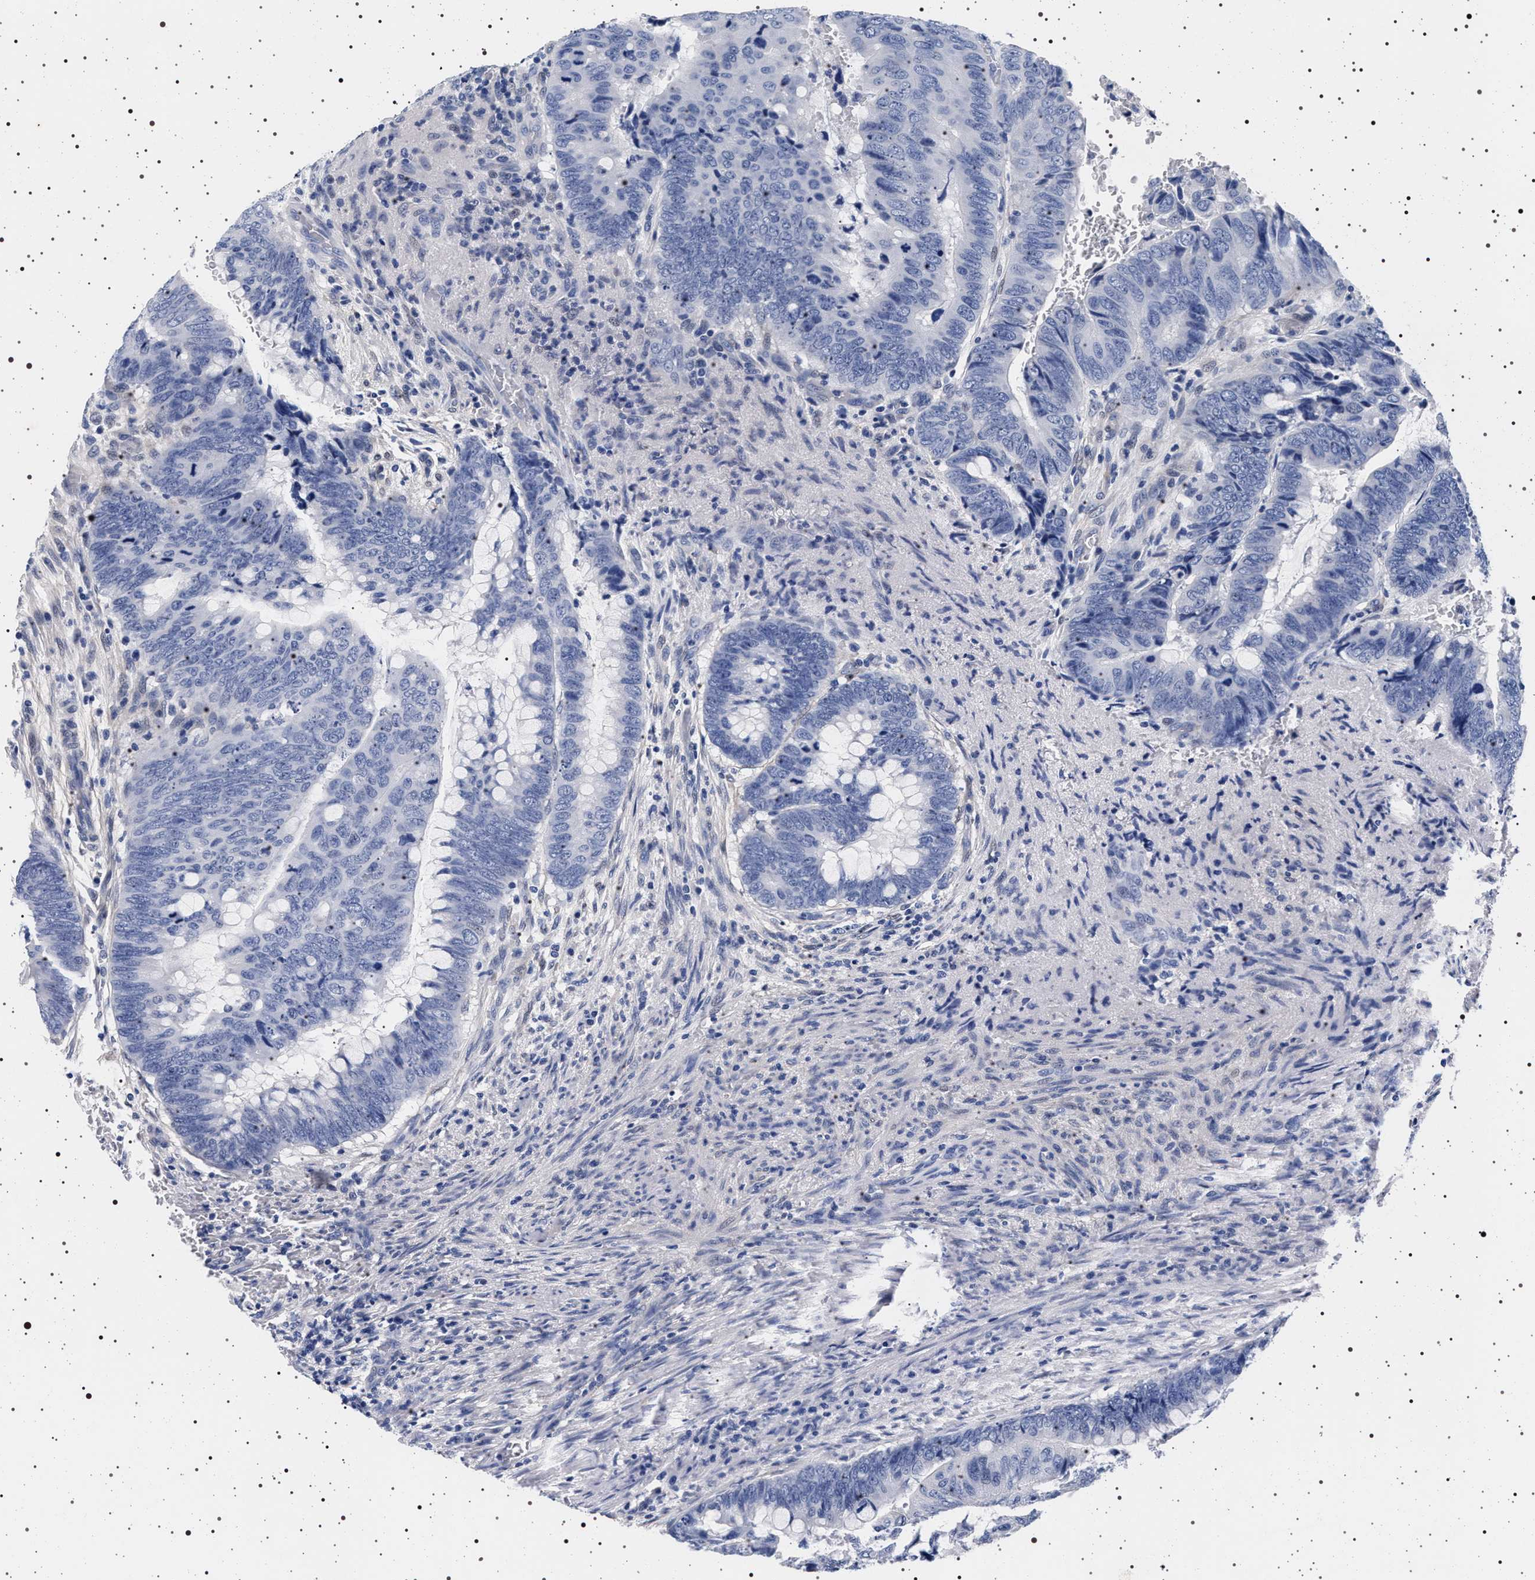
{"staining": {"intensity": "negative", "quantity": "none", "location": "none"}, "tissue": "colorectal cancer", "cell_type": "Tumor cells", "image_type": "cancer", "snomed": [{"axis": "morphology", "description": "Normal tissue, NOS"}, {"axis": "morphology", "description": "Adenocarcinoma, NOS"}, {"axis": "topography", "description": "Rectum"}, {"axis": "topography", "description": "Peripheral nerve tissue"}], "caption": "This is an immunohistochemistry micrograph of colorectal adenocarcinoma. There is no expression in tumor cells.", "gene": "MAPK10", "patient": {"sex": "male", "age": 92}}